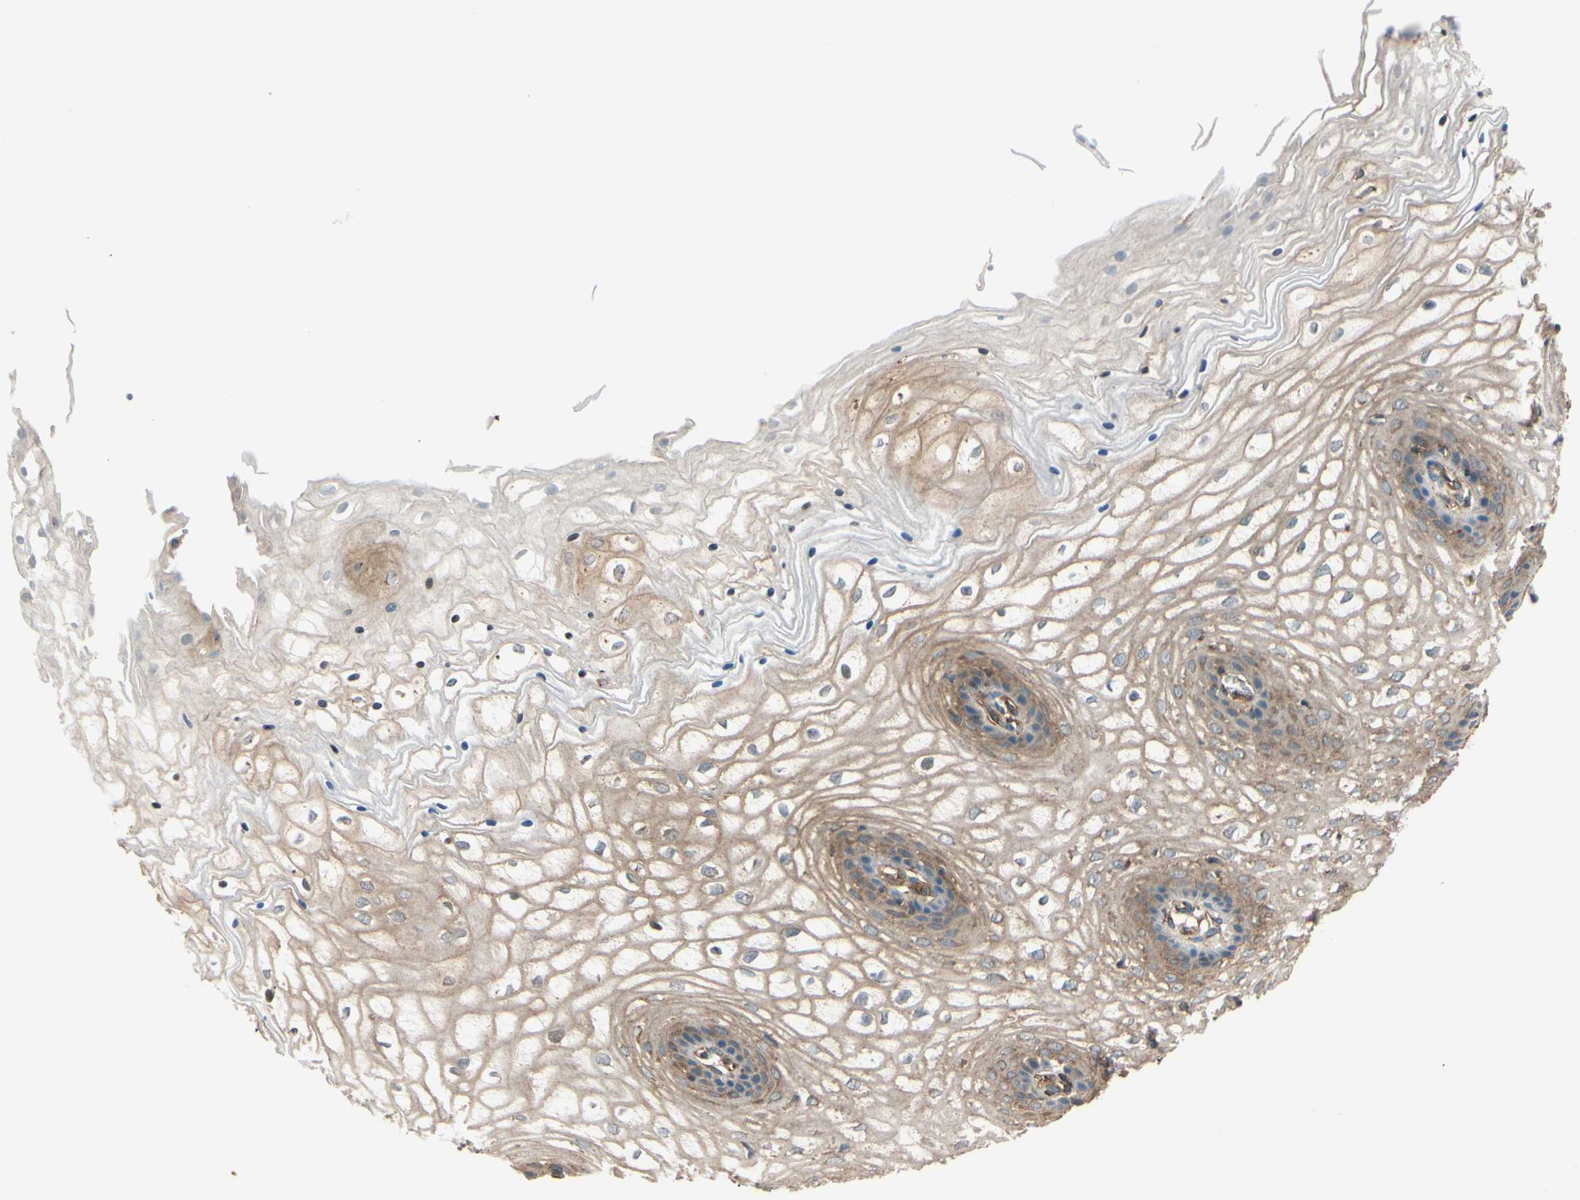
{"staining": {"intensity": "weak", "quantity": "25%-75%", "location": "cytoplasmic/membranous"}, "tissue": "vagina", "cell_type": "Squamous epithelial cells", "image_type": "normal", "snomed": [{"axis": "morphology", "description": "Normal tissue, NOS"}, {"axis": "topography", "description": "Vagina"}], "caption": "Immunohistochemistry (IHC) histopathology image of unremarkable vagina stained for a protein (brown), which demonstrates low levels of weak cytoplasmic/membranous positivity in approximately 25%-75% of squamous epithelial cells.", "gene": "EPS15", "patient": {"sex": "female", "age": 34}}